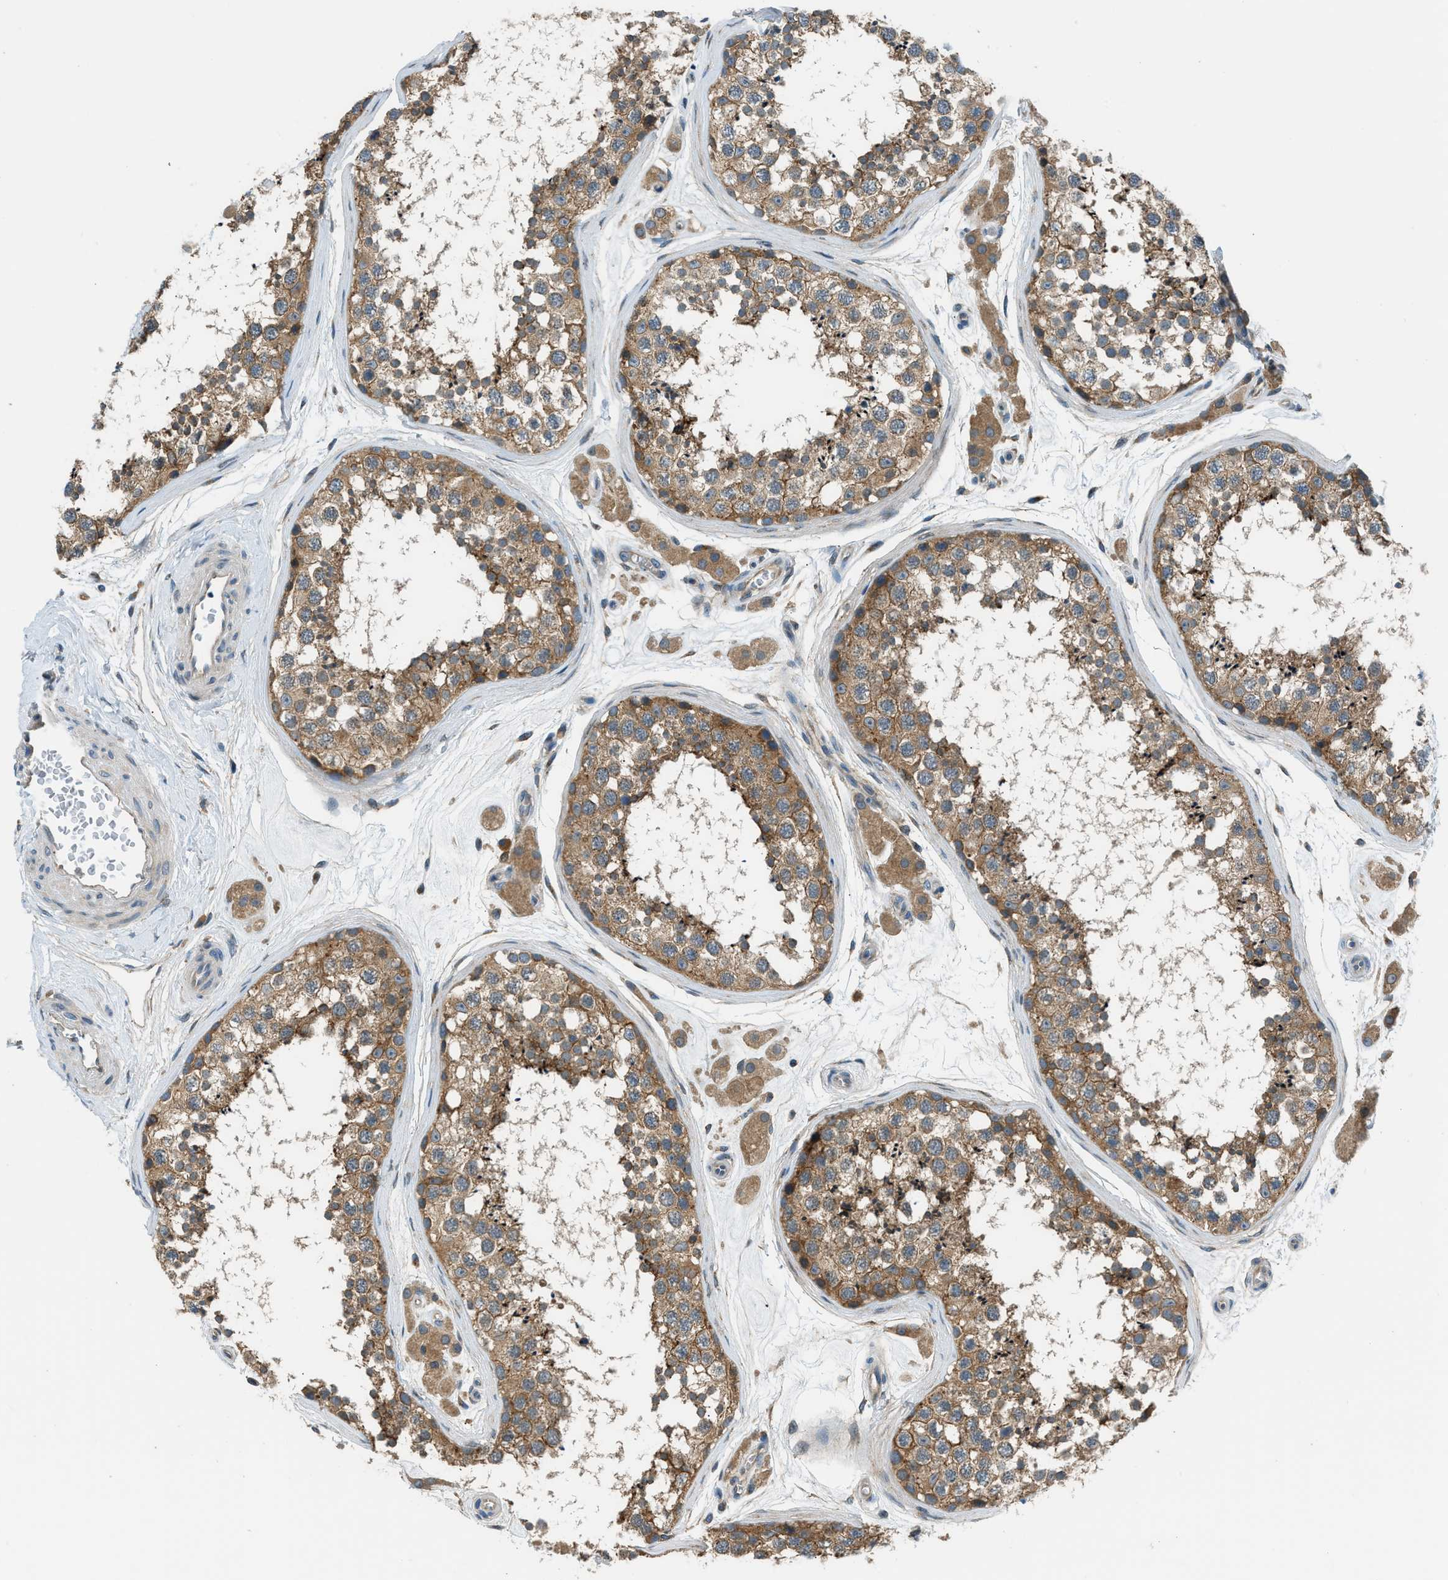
{"staining": {"intensity": "moderate", "quantity": ">75%", "location": "cytoplasmic/membranous"}, "tissue": "testis", "cell_type": "Cells in seminiferous ducts", "image_type": "normal", "snomed": [{"axis": "morphology", "description": "Normal tissue, NOS"}, {"axis": "topography", "description": "Testis"}], "caption": "Cells in seminiferous ducts show moderate cytoplasmic/membranous positivity in about >75% of cells in normal testis.", "gene": "EDARADD", "patient": {"sex": "male", "age": 56}}